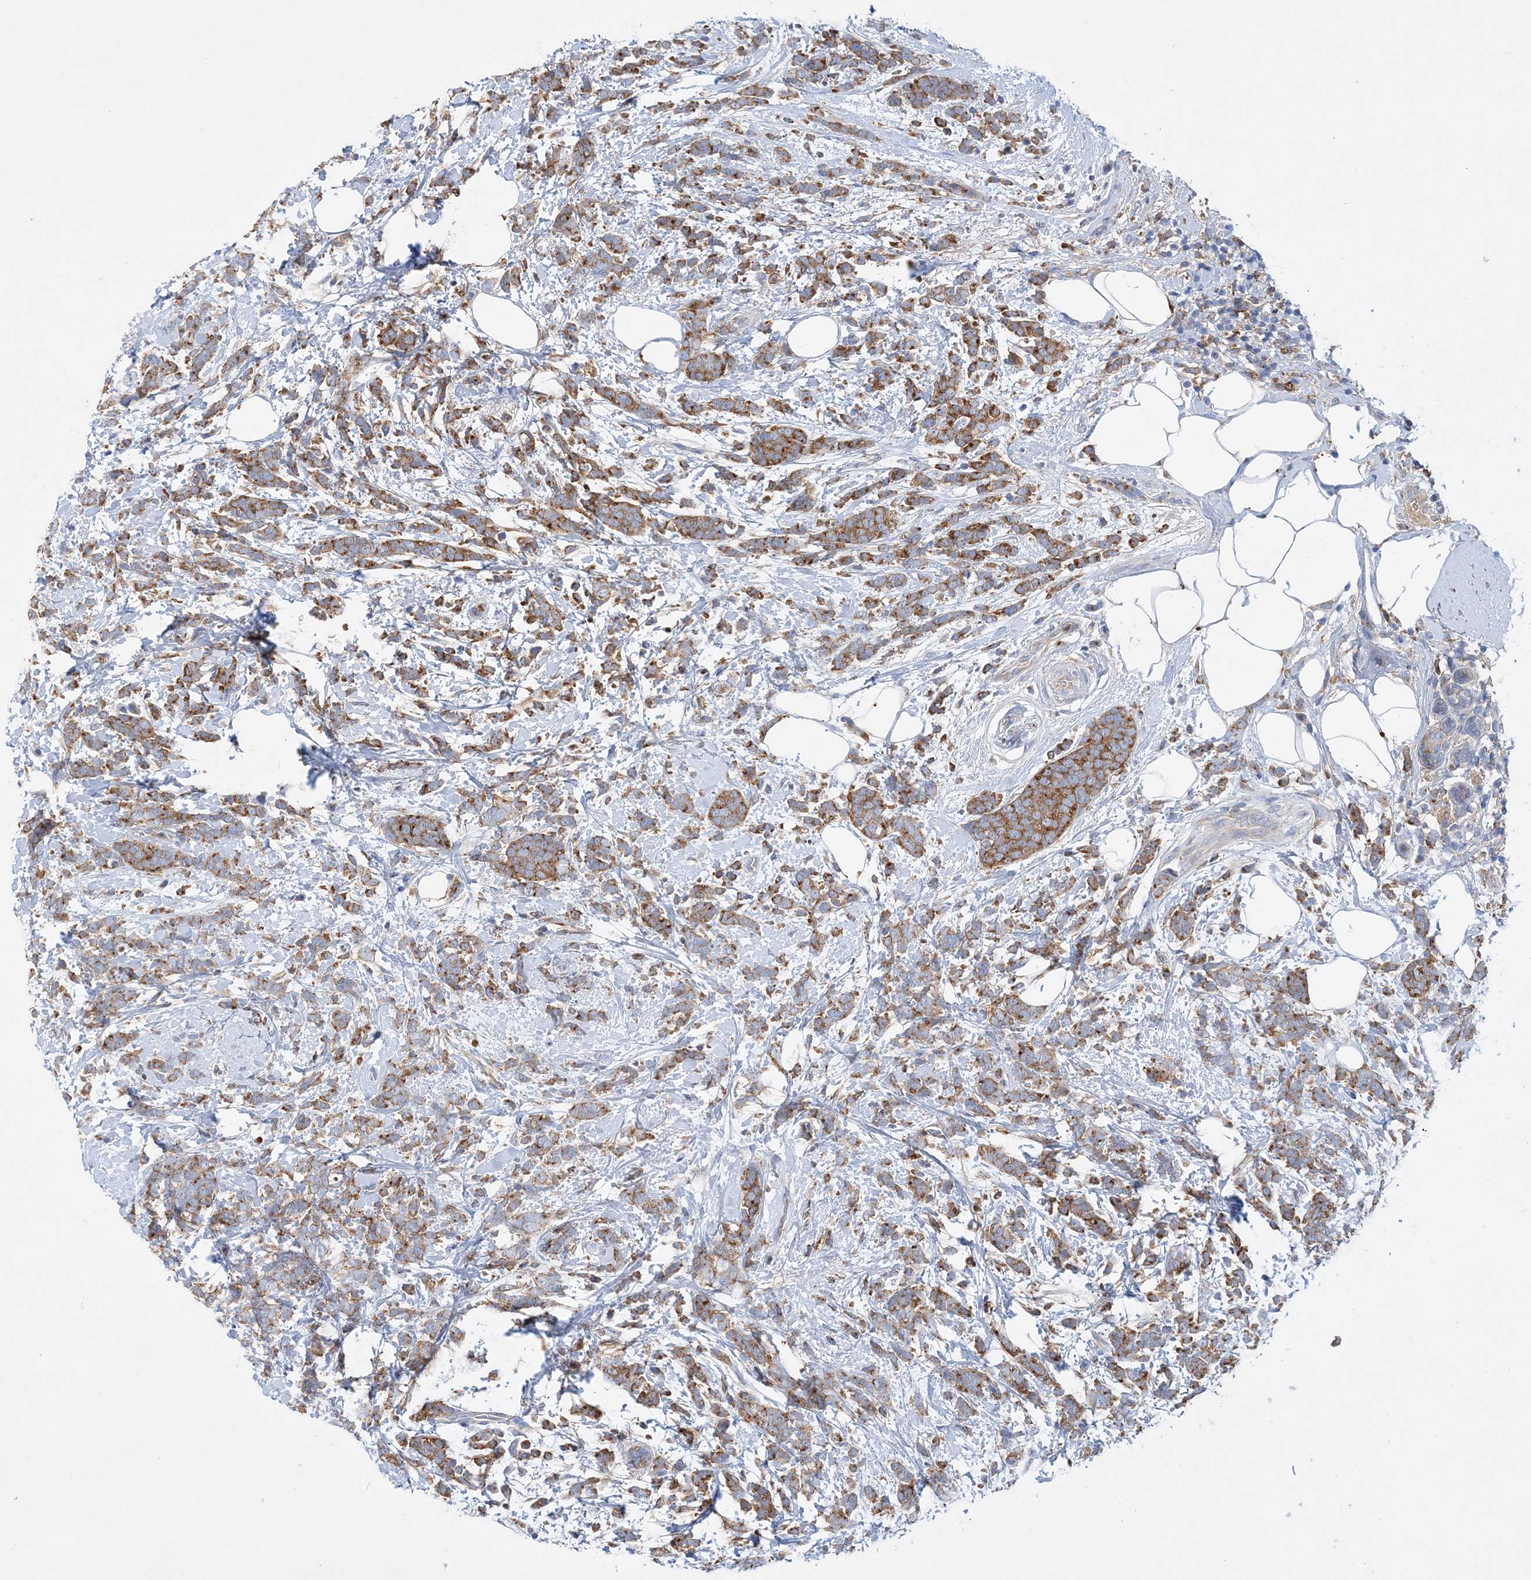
{"staining": {"intensity": "moderate", "quantity": ">75%", "location": "cytoplasmic/membranous"}, "tissue": "breast cancer", "cell_type": "Tumor cells", "image_type": "cancer", "snomed": [{"axis": "morphology", "description": "Lobular carcinoma"}, {"axis": "topography", "description": "Breast"}], "caption": "Immunohistochemistry (IHC) histopathology image of neoplastic tissue: human breast cancer stained using immunohistochemistry displays medium levels of moderate protein expression localized specifically in the cytoplasmic/membranous of tumor cells, appearing as a cytoplasmic/membranous brown color.", "gene": "GRINA", "patient": {"sex": "female", "age": 58}}